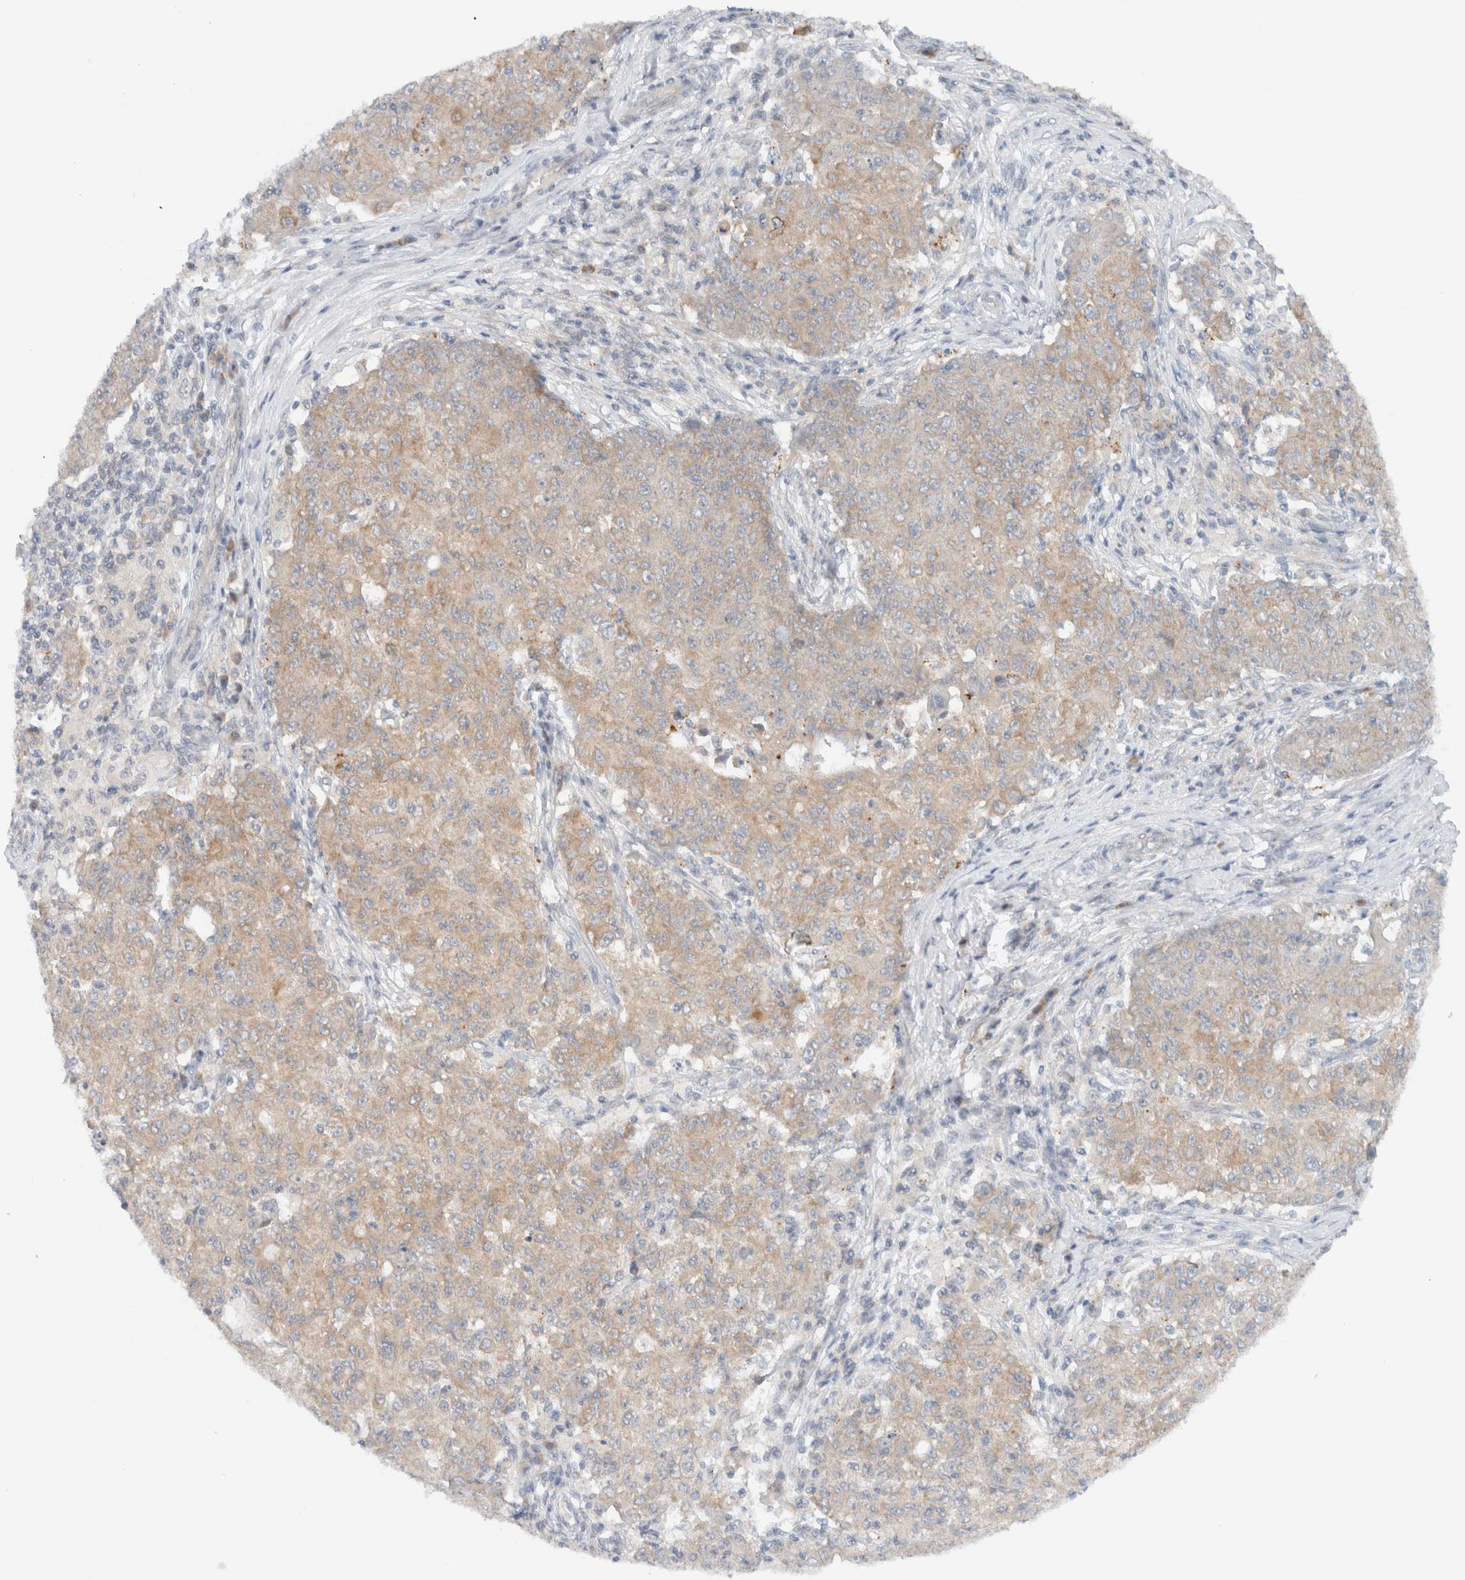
{"staining": {"intensity": "moderate", "quantity": ">75%", "location": "cytoplasmic/membranous"}, "tissue": "ovarian cancer", "cell_type": "Tumor cells", "image_type": "cancer", "snomed": [{"axis": "morphology", "description": "Carcinoma, endometroid"}, {"axis": "topography", "description": "Ovary"}], "caption": "This image displays IHC staining of ovarian endometroid carcinoma, with medium moderate cytoplasmic/membranous positivity in about >75% of tumor cells.", "gene": "ARFGEF2", "patient": {"sex": "female", "age": 42}}